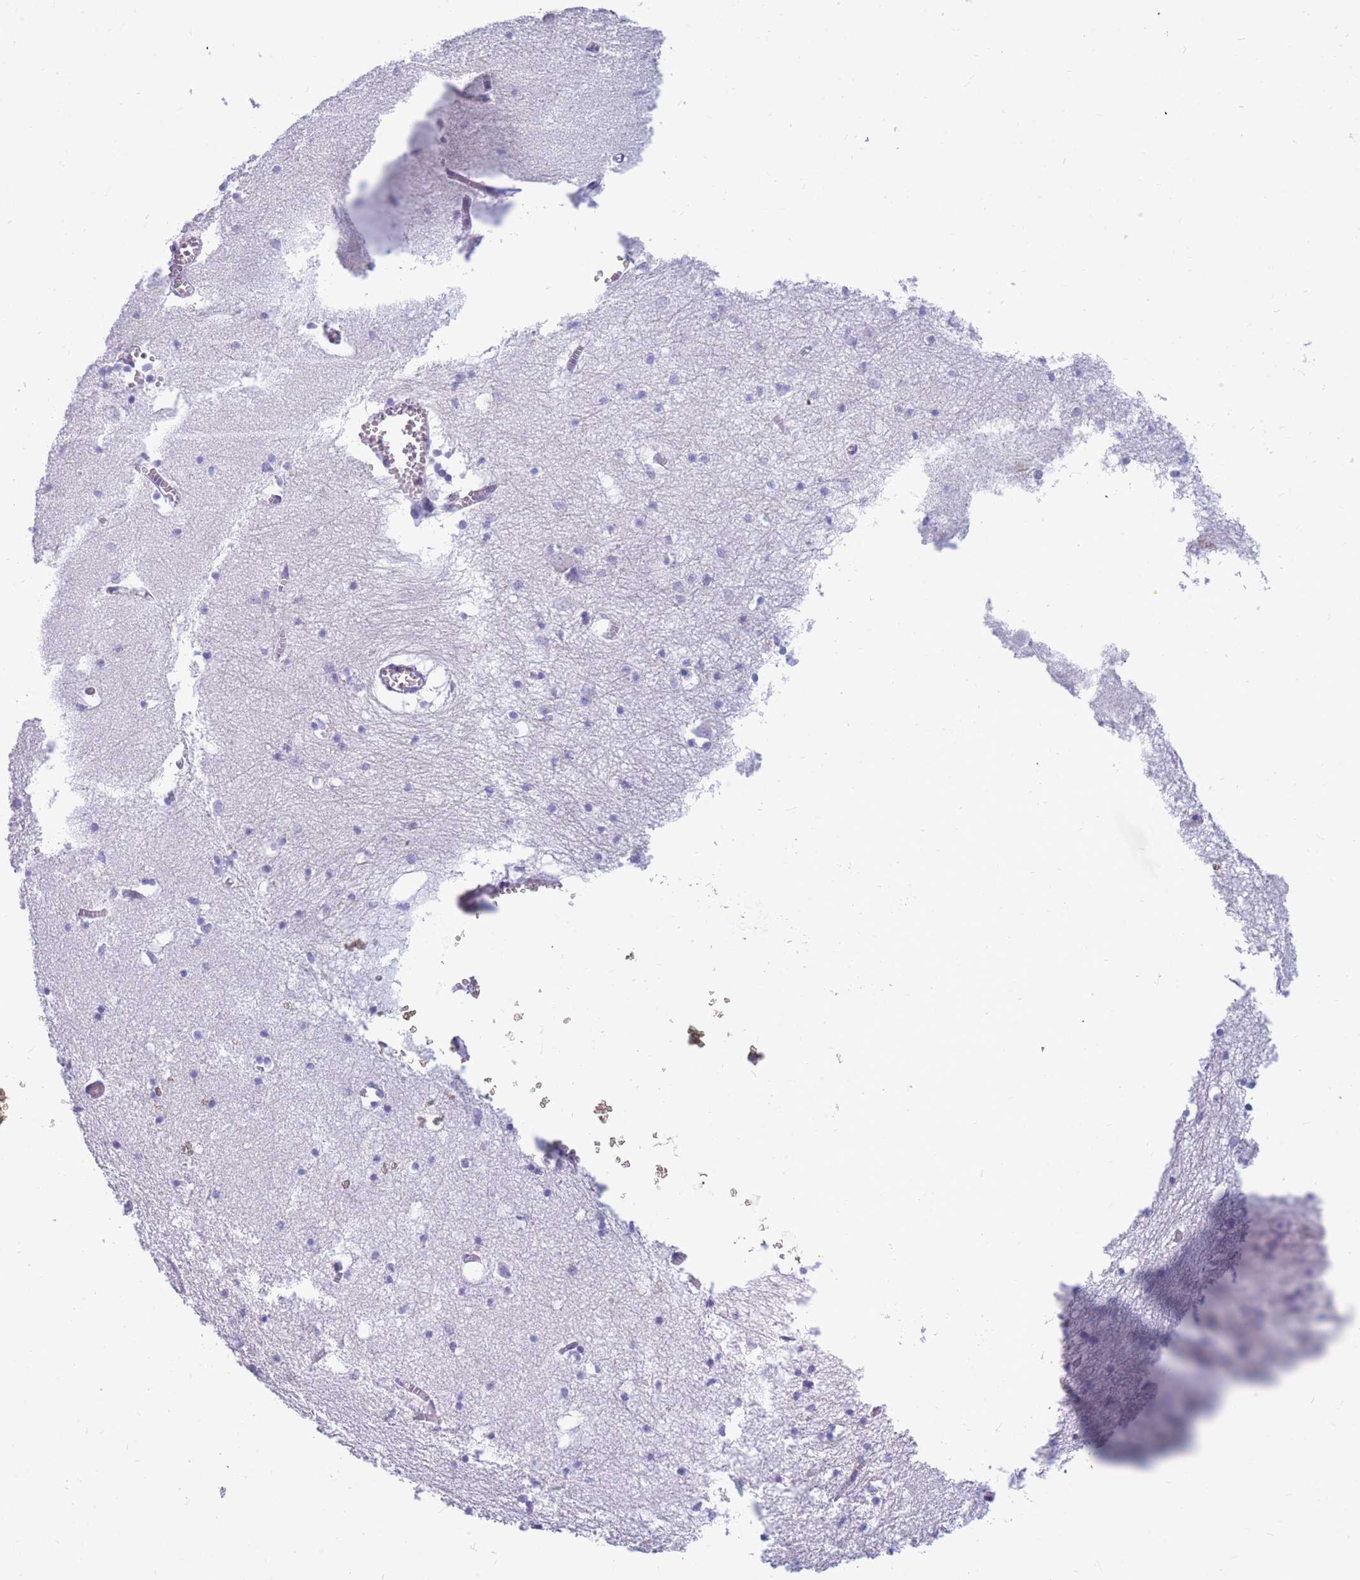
{"staining": {"intensity": "negative", "quantity": "none", "location": "none"}, "tissue": "hippocampus", "cell_type": "Glial cells", "image_type": "normal", "snomed": [{"axis": "morphology", "description": "Normal tissue, NOS"}, {"axis": "topography", "description": "Hippocampus"}], "caption": "Immunohistochemistry (IHC) micrograph of benign hippocampus: hippocampus stained with DAB (3,3'-diaminobenzidine) displays no significant protein staining in glial cells. (DAB IHC with hematoxylin counter stain).", "gene": "TPSAB1", "patient": {"sex": "male", "age": 70}}